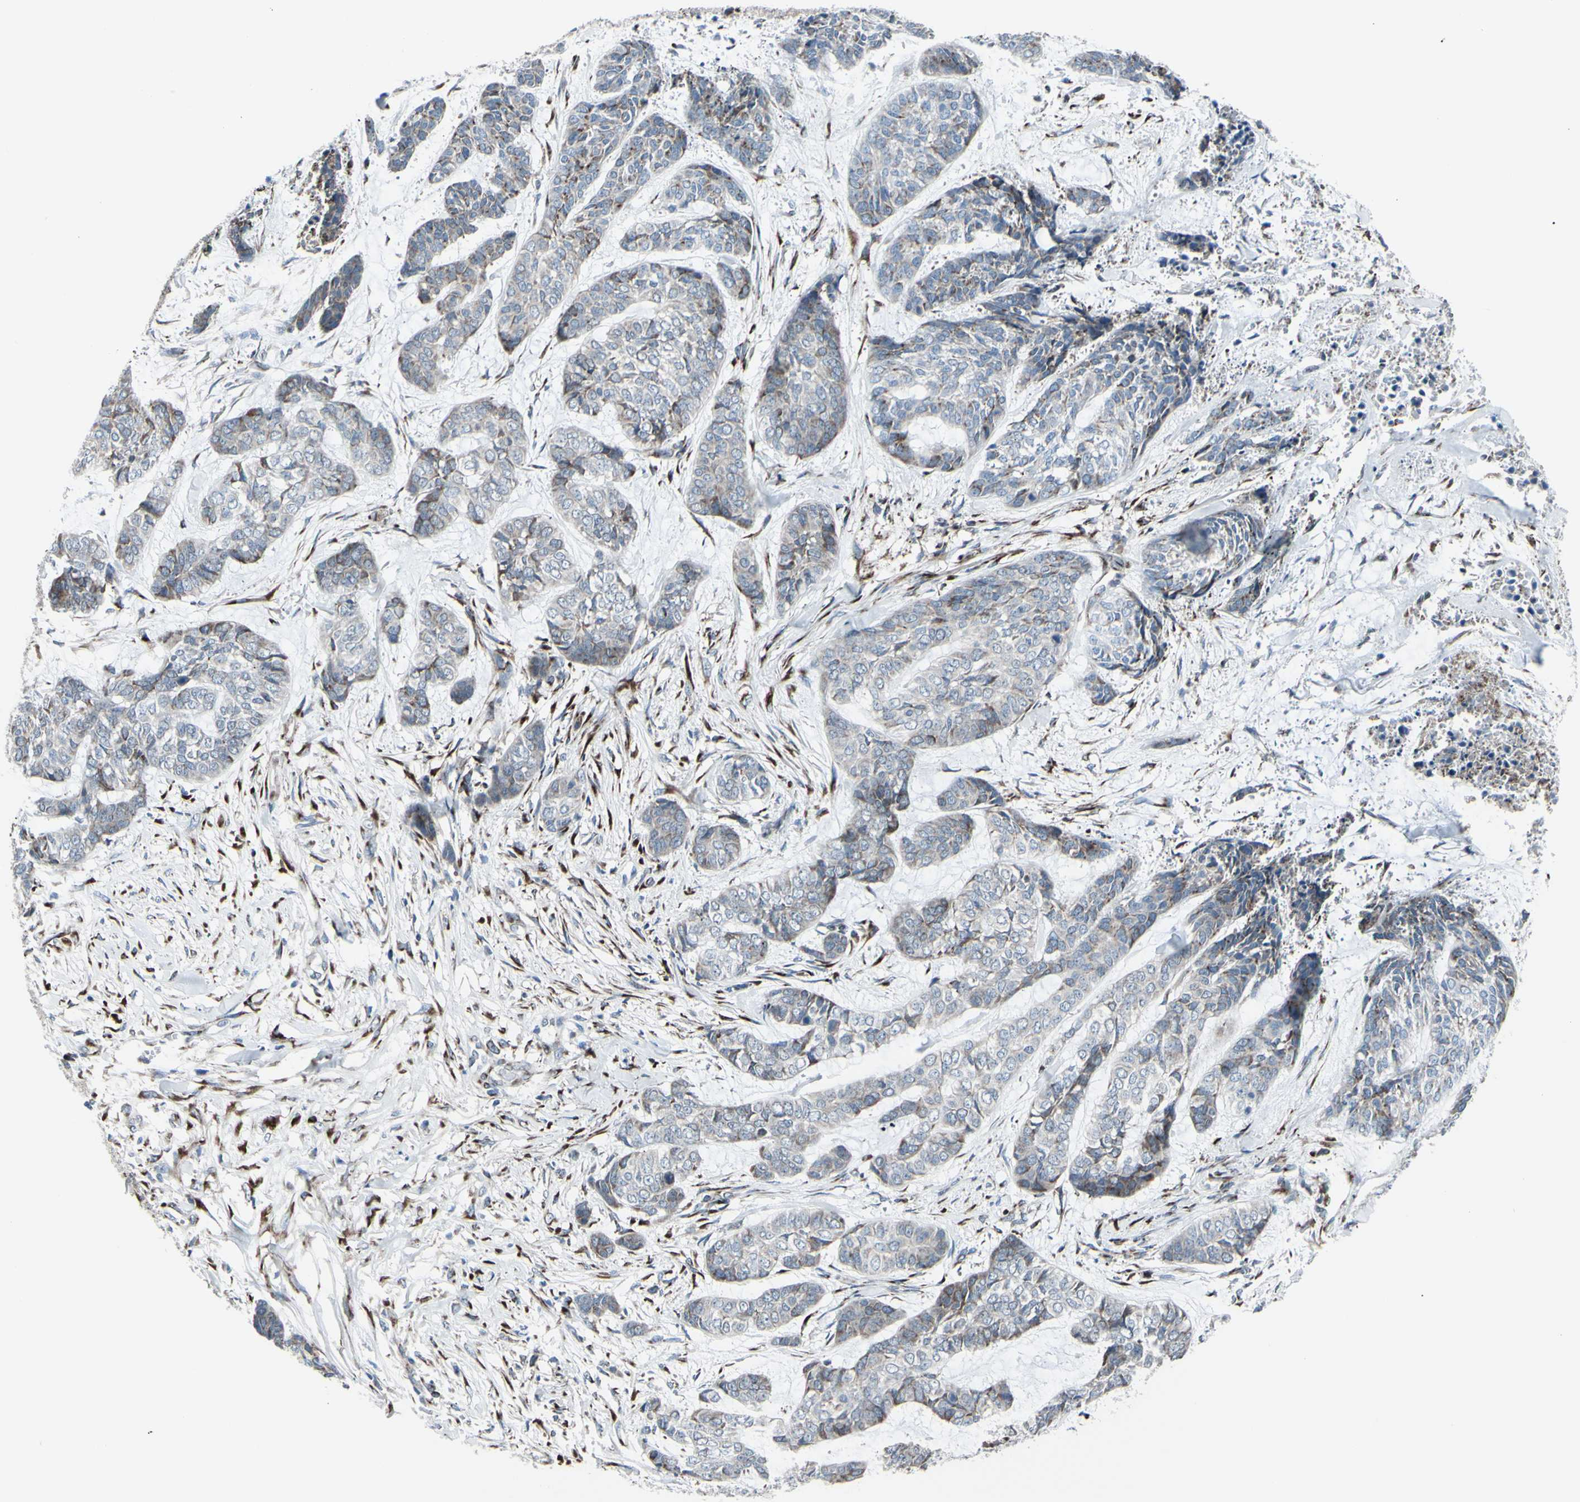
{"staining": {"intensity": "moderate", "quantity": "25%-75%", "location": "cytoplasmic/membranous"}, "tissue": "skin cancer", "cell_type": "Tumor cells", "image_type": "cancer", "snomed": [{"axis": "morphology", "description": "Basal cell carcinoma"}, {"axis": "topography", "description": "Skin"}], "caption": "This is a histology image of immunohistochemistry (IHC) staining of basal cell carcinoma (skin), which shows moderate staining in the cytoplasmic/membranous of tumor cells.", "gene": "GLG1", "patient": {"sex": "female", "age": 64}}